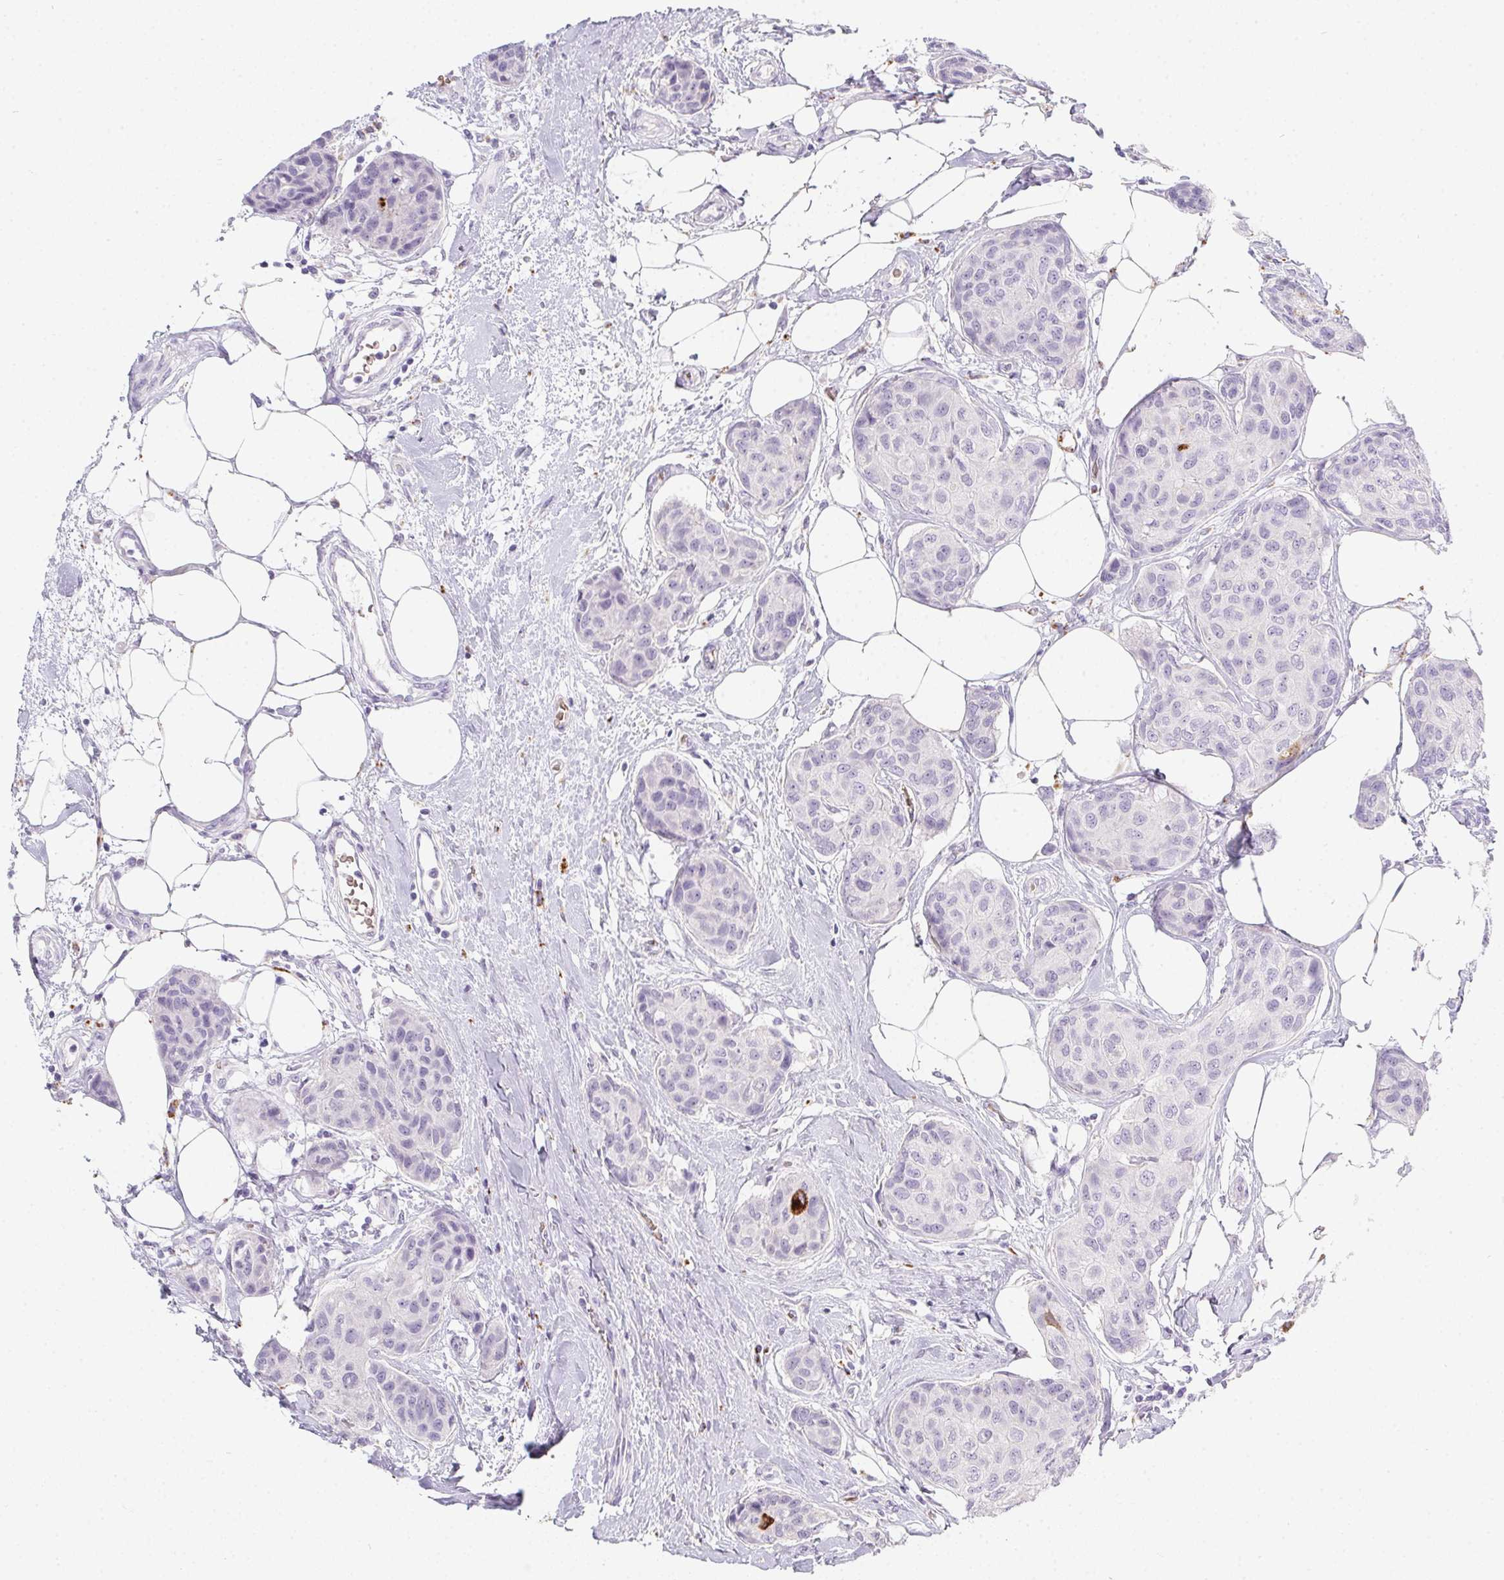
{"staining": {"intensity": "negative", "quantity": "none", "location": "none"}, "tissue": "breast cancer", "cell_type": "Tumor cells", "image_type": "cancer", "snomed": [{"axis": "morphology", "description": "Duct carcinoma"}, {"axis": "topography", "description": "Breast"}], "caption": "High magnification brightfield microscopy of intraductal carcinoma (breast) stained with DAB (brown) and counterstained with hematoxylin (blue): tumor cells show no significant positivity. The staining is performed using DAB brown chromogen with nuclei counter-stained in using hematoxylin.", "gene": "DCD", "patient": {"sex": "female", "age": 80}}